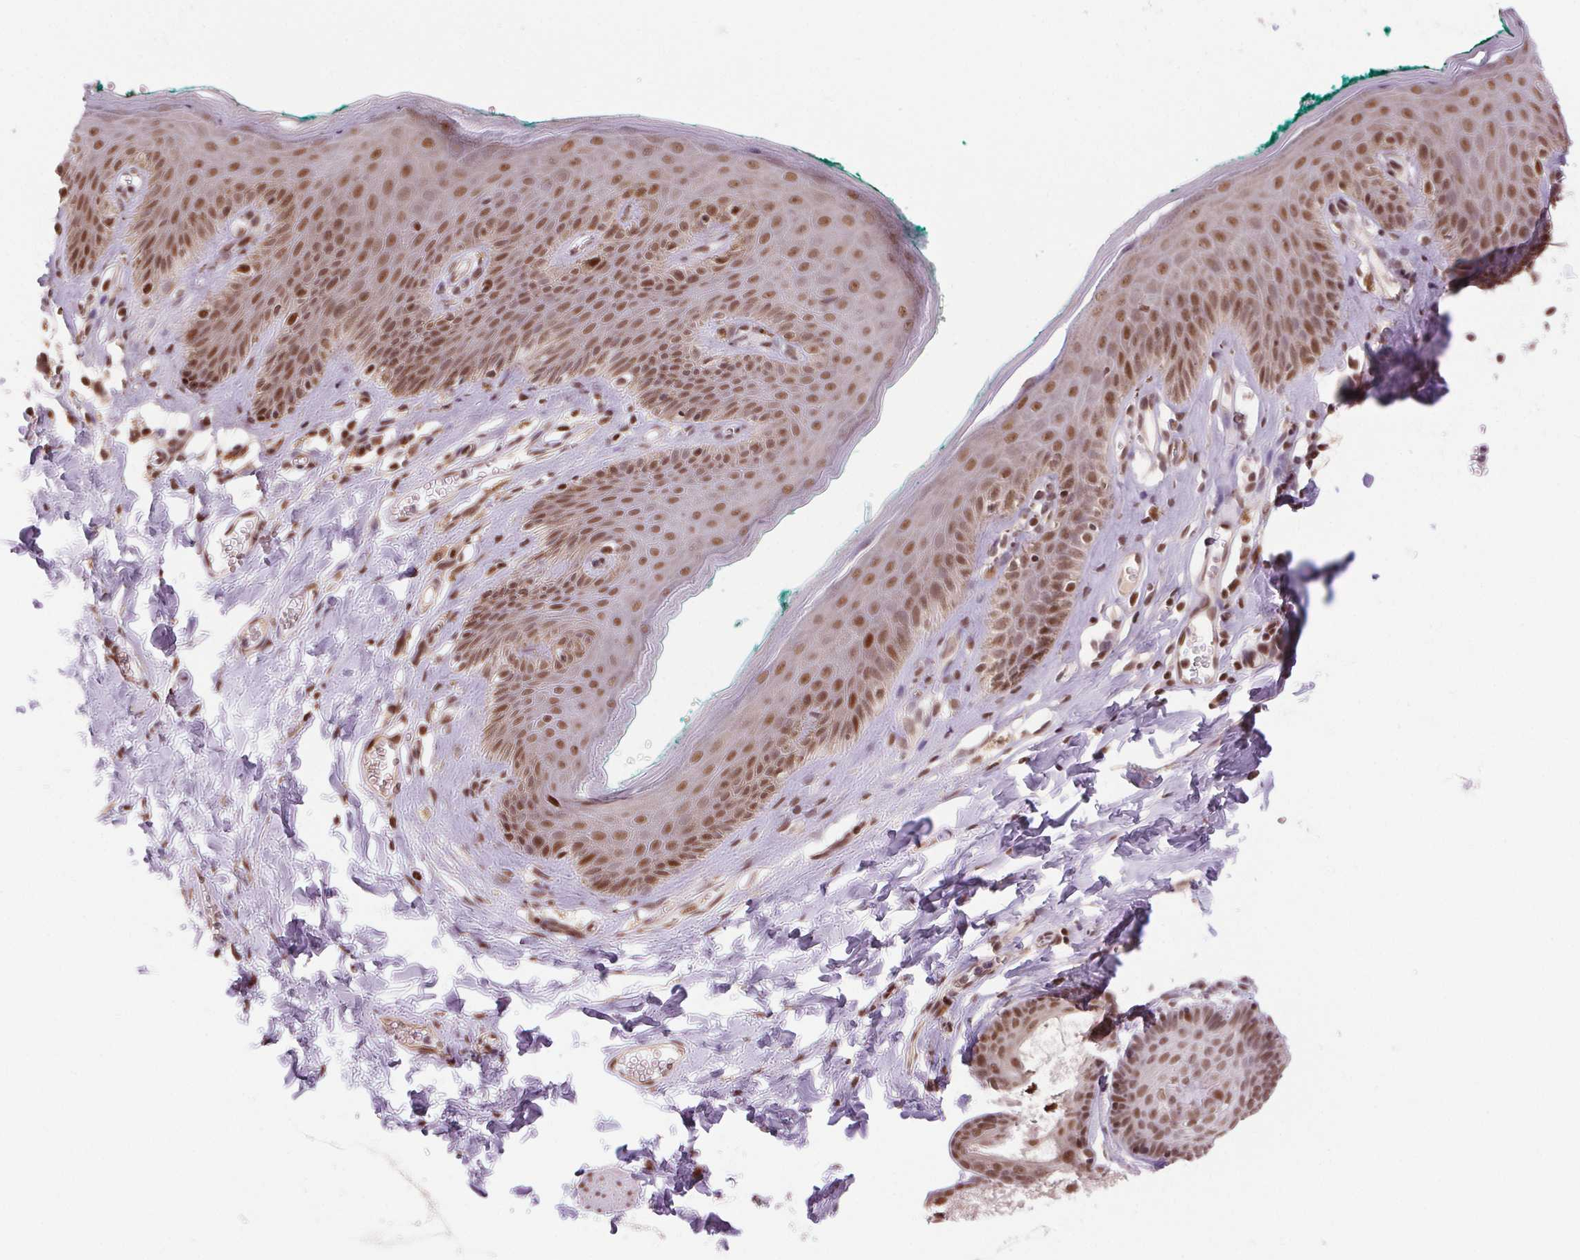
{"staining": {"intensity": "moderate", "quantity": ">75%", "location": "nuclear"}, "tissue": "skin", "cell_type": "Epidermal cells", "image_type": "normal", "snomed": [{"axis": "morphology", "description": "Normal tissue, NOS"}, {"axis": "topography", "description": "Vulva"}, {"axis": "topography", "description": "Peripheral nerve tissue"}], "caption": "The immunohistochemical stain labels moderate nuclear positivity in epidermal cells of normal skin. (DAB IHC with brightfield microscopy, high magnification).", "gene": "RAD23A", "patient": {"sex": "female", "age": 66}}